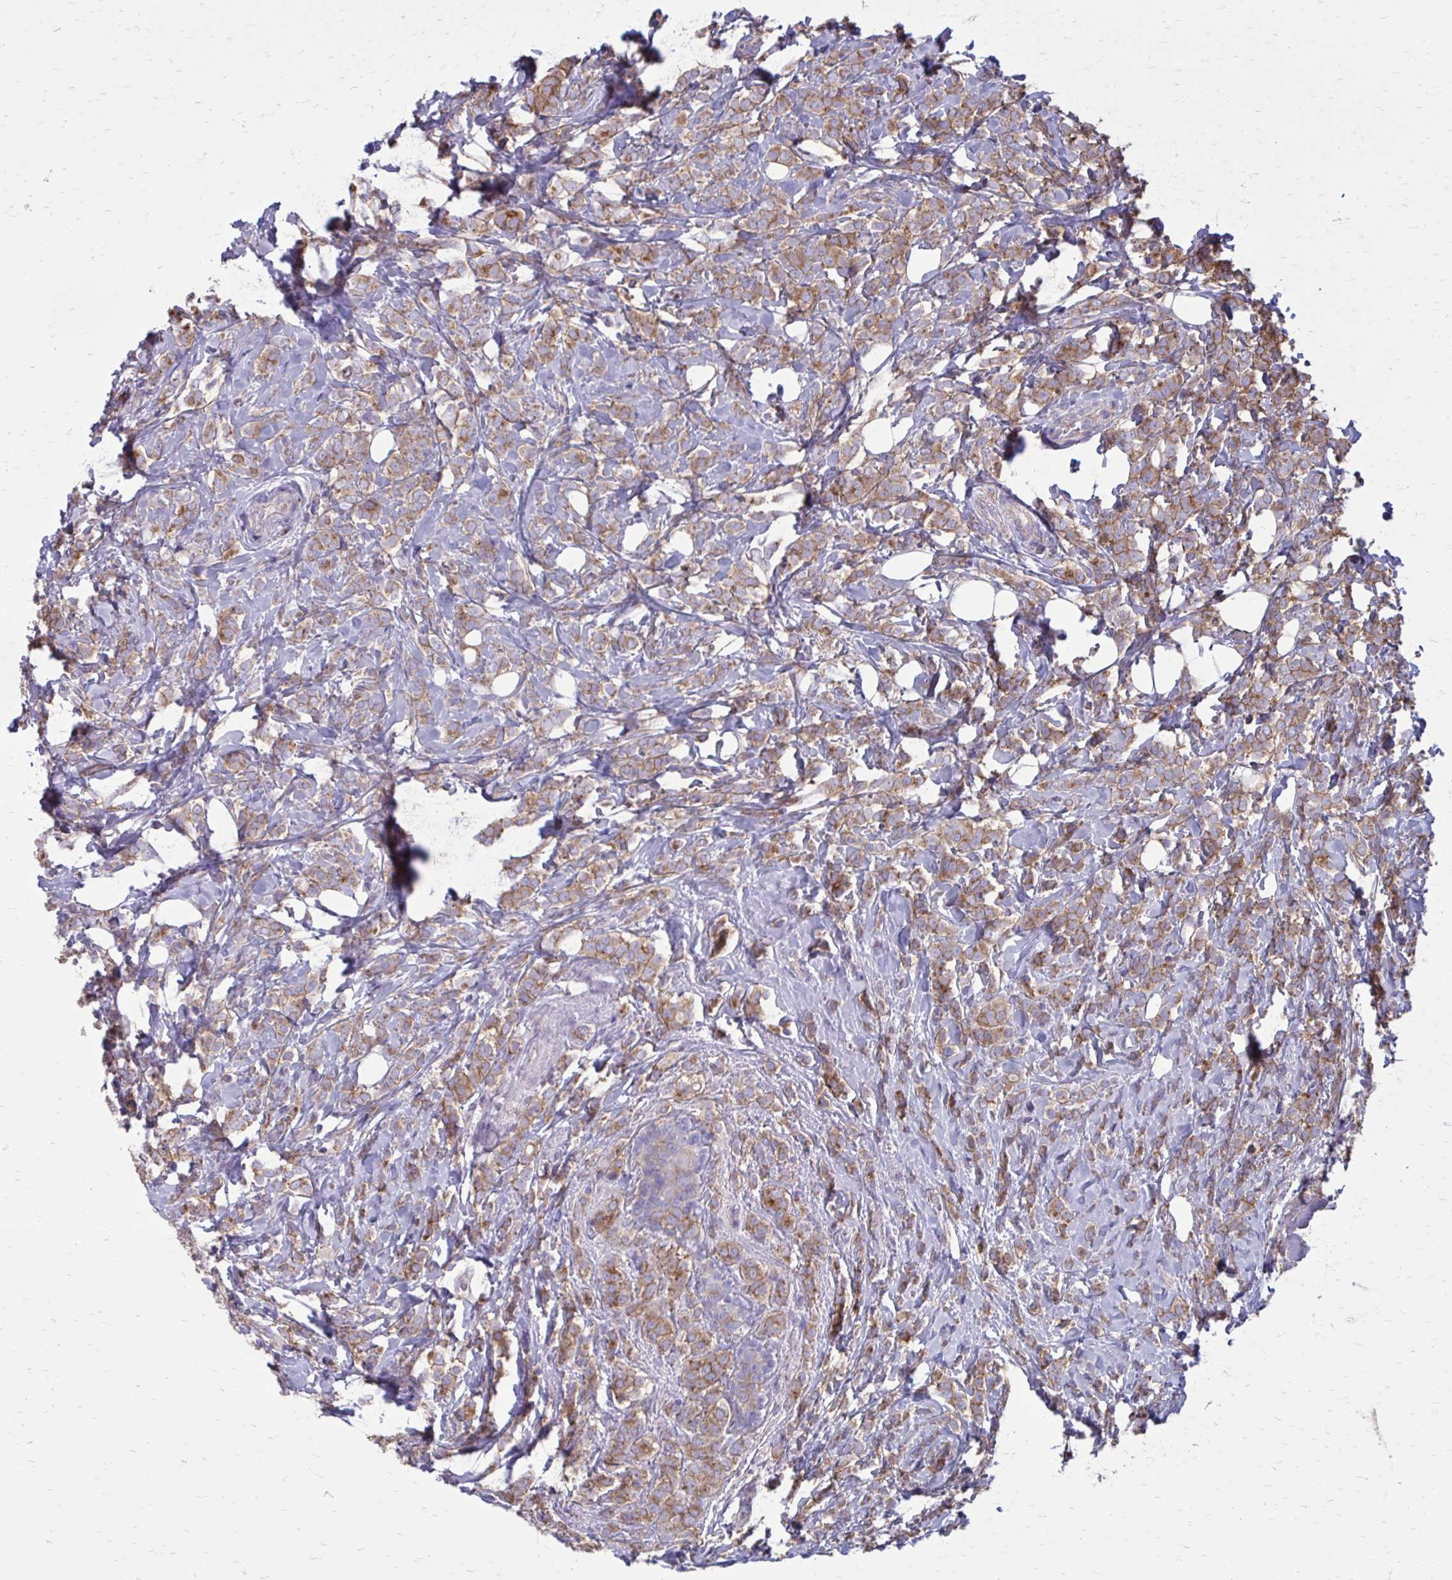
{"staining": {"intensity": "weak", "quantity": ">75%", "location": "cytoplasmic/membranous"}, "tissue": "breast cancer", "cell_type": "Tumor cells", "image_type": "cancer", "snomed": [{"axis": "morphology", "description": "Lobular carcinoma"}, {"axis": "topography", "description": "Breast"}], "caption": "Immunohistochemical staining of breast lobular carcinoma reveals low levels of weak cytoplasmic/membranous positivity in approximately >75% of tumor cells. Nuclei are stained in blue.", "gene": "CLTA", "patient": {"sex": "female", "age": 49}}